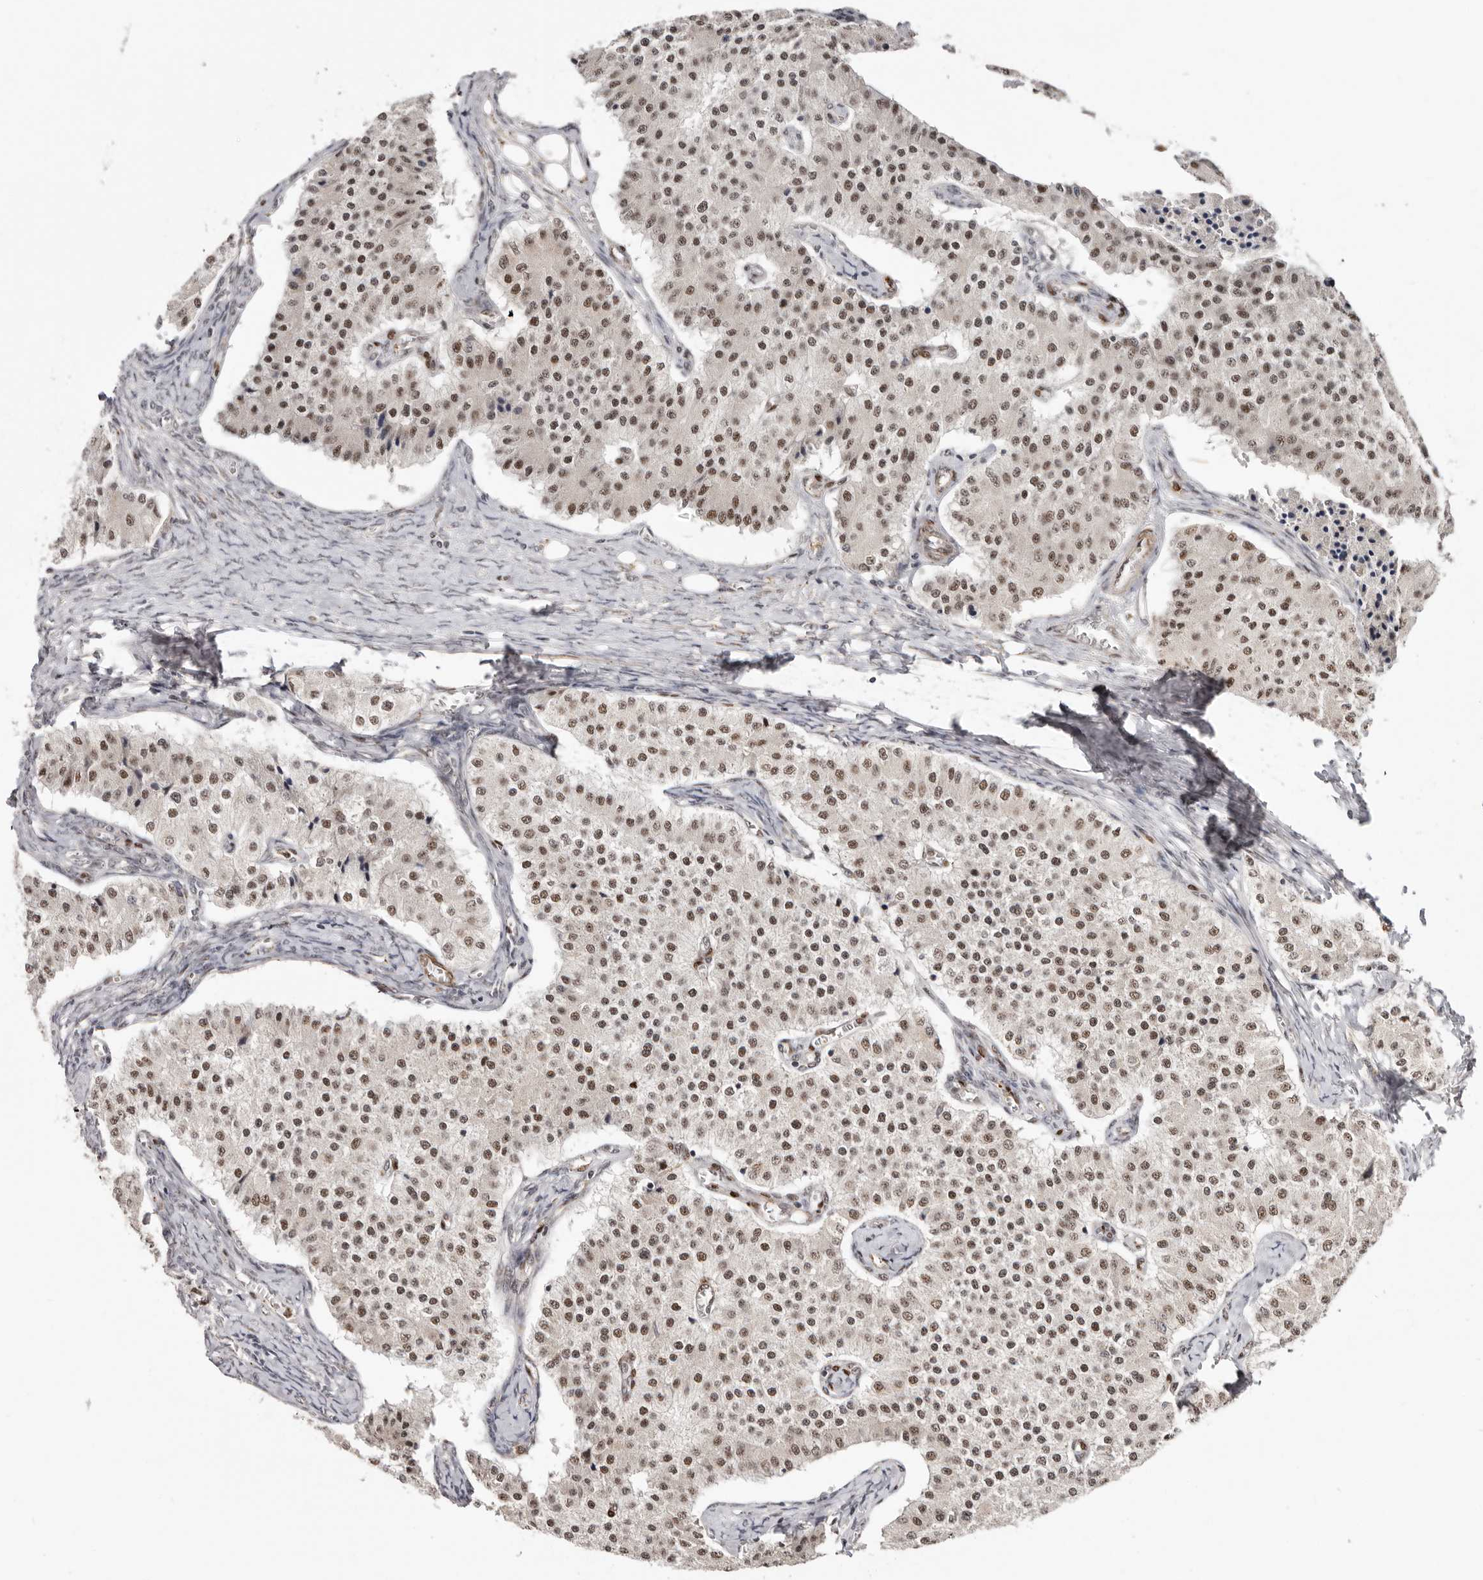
{"staining": {"intensity": "moderate", "quantity": ">75%", "location": "nuclear"}, "tissue": "carcinoid", "cell_type": "Tumor cells", "image_type": "cancer", "snomed": [{"axis": "morphology", "description": "Carcinoid, malignant, NOS"}, {"axis": "topography", "description": "Colon"}], "caption": "The histopathology image displays immunohistochemical staining of malignant carcinoid. There is moderate nuclear staining is seen in about >75% of tumor cells.", "gene": "SMAD7", "patient": {"sex": "female", "age": 52}}